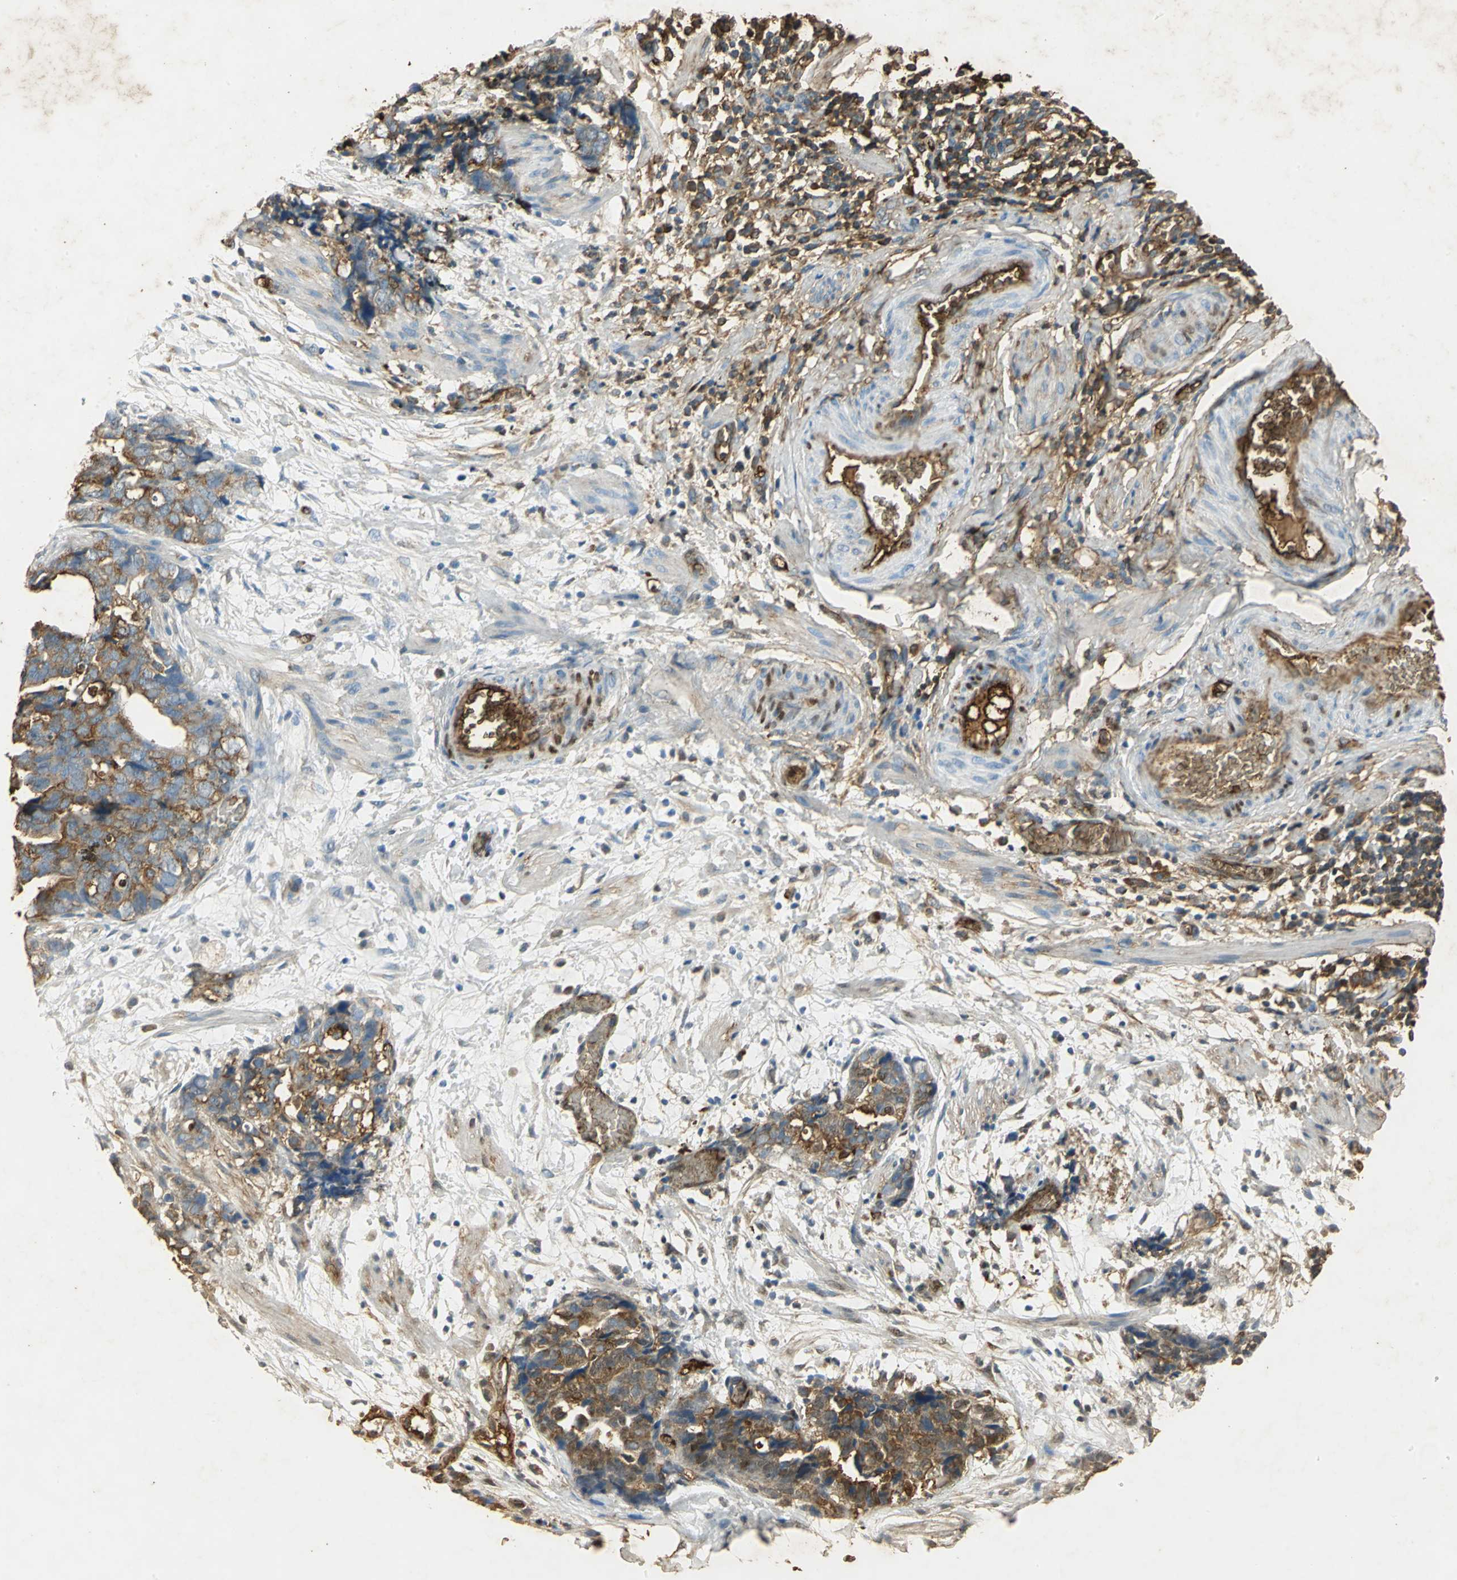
{"staining": {"intensity": "strong", "quantity": ">75%", "location": "cytoplasmic/membranous"}, "tissue": "ovarian cancer", "cell_type": "Tumor cells", "image_type": "cancer", "snomed": [{"axis": "morphology", "description": "Normal tissue, NOS"}, {"axis": "morphology", "description": "Cystadenocarcinoma, serous, NOS"}, {"axis": "topography", "description": "Fallopian tube"}, {"axis": "topography", "description": "Ovary"}], "caption": "An IHC histopathology image of tumor tissue is shown. Protein staining in brown shows strong cytoplasmic/membranous positivity in ovarian cancer (serous cystadenocarcinoma) within tumor cells.", "gene": "ANXA4", "patient": {"sex": "female", "age": 56}}